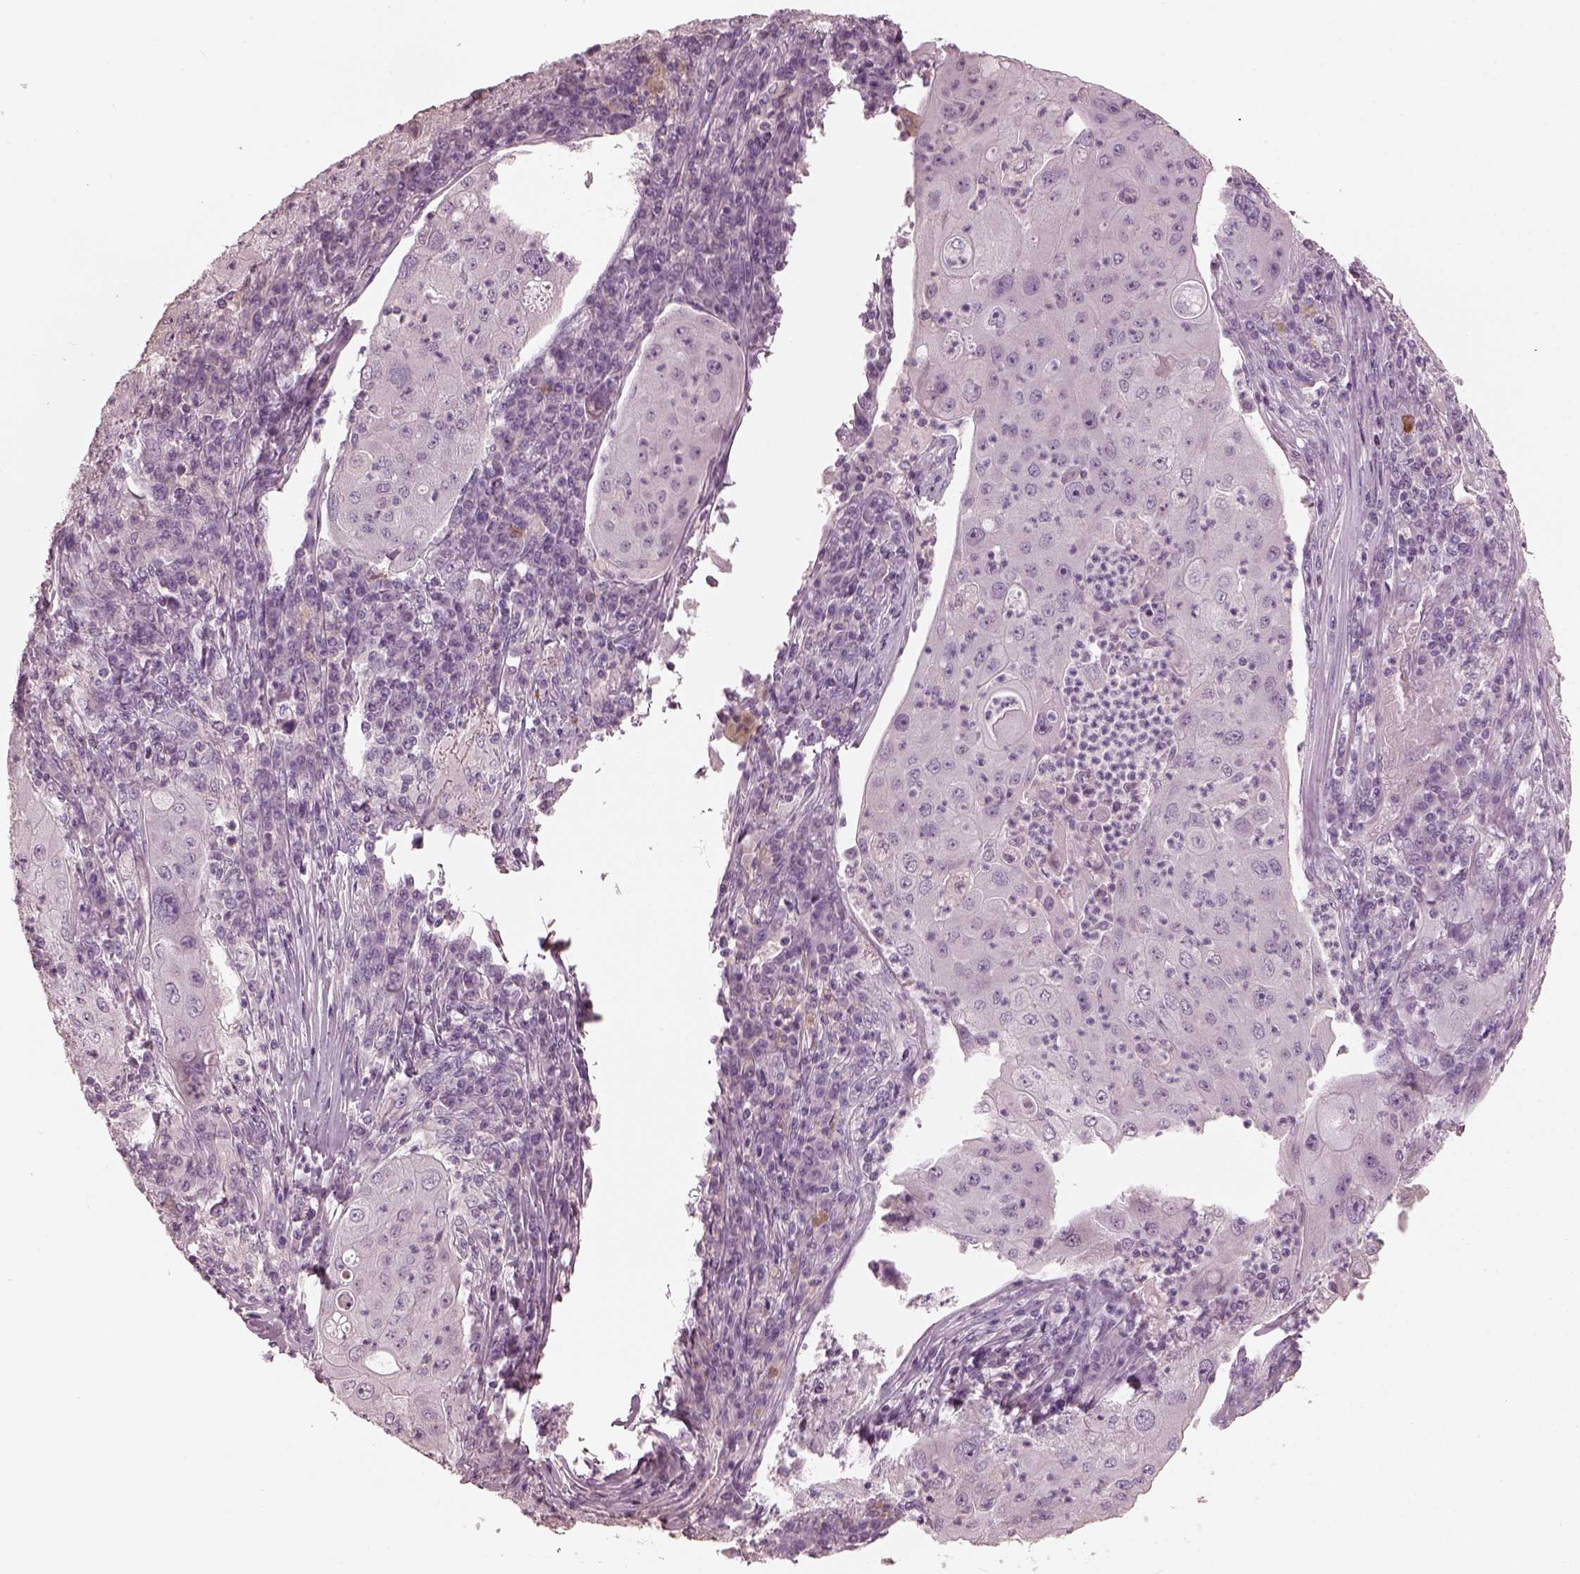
{"staining": {"intensity": "negative", "quantity": "none", "location": "none"}, "tissue": "lung cancer", "cell_type": "Tumor cells", "image_type": "cancer", "snomed": [{"axis": "morphology", "description": "Squamous cell carcinoma, NOS"}, {"axis": "topography", "description": "Lung"}], "caption": "High magnification brightfield microscopy of squamous cell carcinoma (lung) stained with DAB (brown) and counterstained with hematoxylin (blue): tumor cells show no significant staining. The staining is performed using DAB brown chromogen with nuclei counter-stained in using hematoxylin.", "gene": "OPTC", "patient": {"sex": "female", "age": 59}}